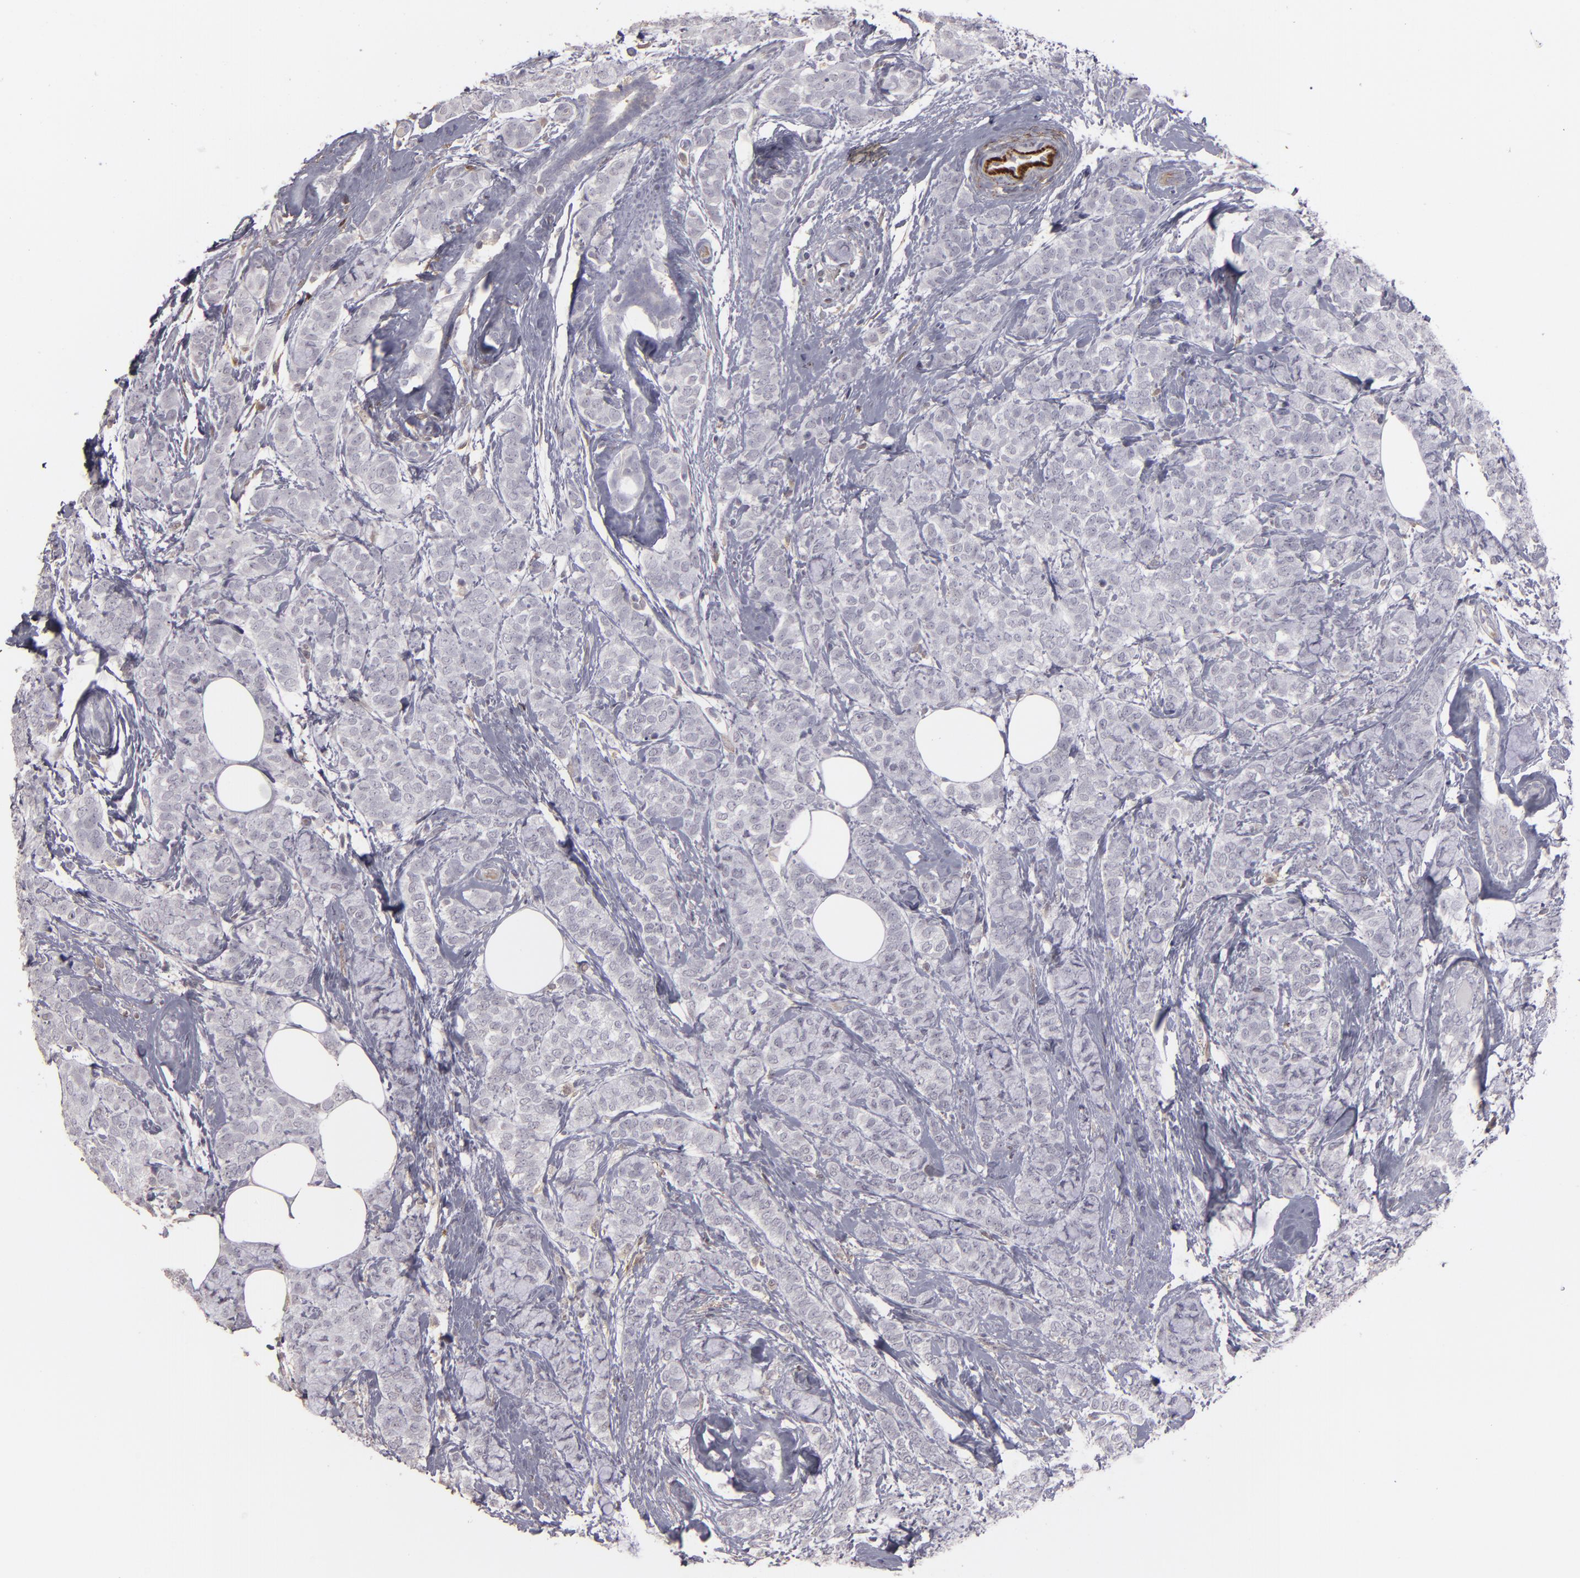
{"staining": {"intensity": "negative", "quantity": "none", "location": "none"}, "tissue": "breast cancer", "cell_type": "Tumor cells", "image_type": "cancer", "snomed": [{"axis": "morphology", "description": "Duct carcinoma"}, {"axis": "topography", "description": "Breast"}], "caption": "Protein analysis of intraductal carcinoma (breast) shows no significant staining in tumor cells.", "gene": "SEMA3G", "patient": {"sex": "female", "age": 54}}